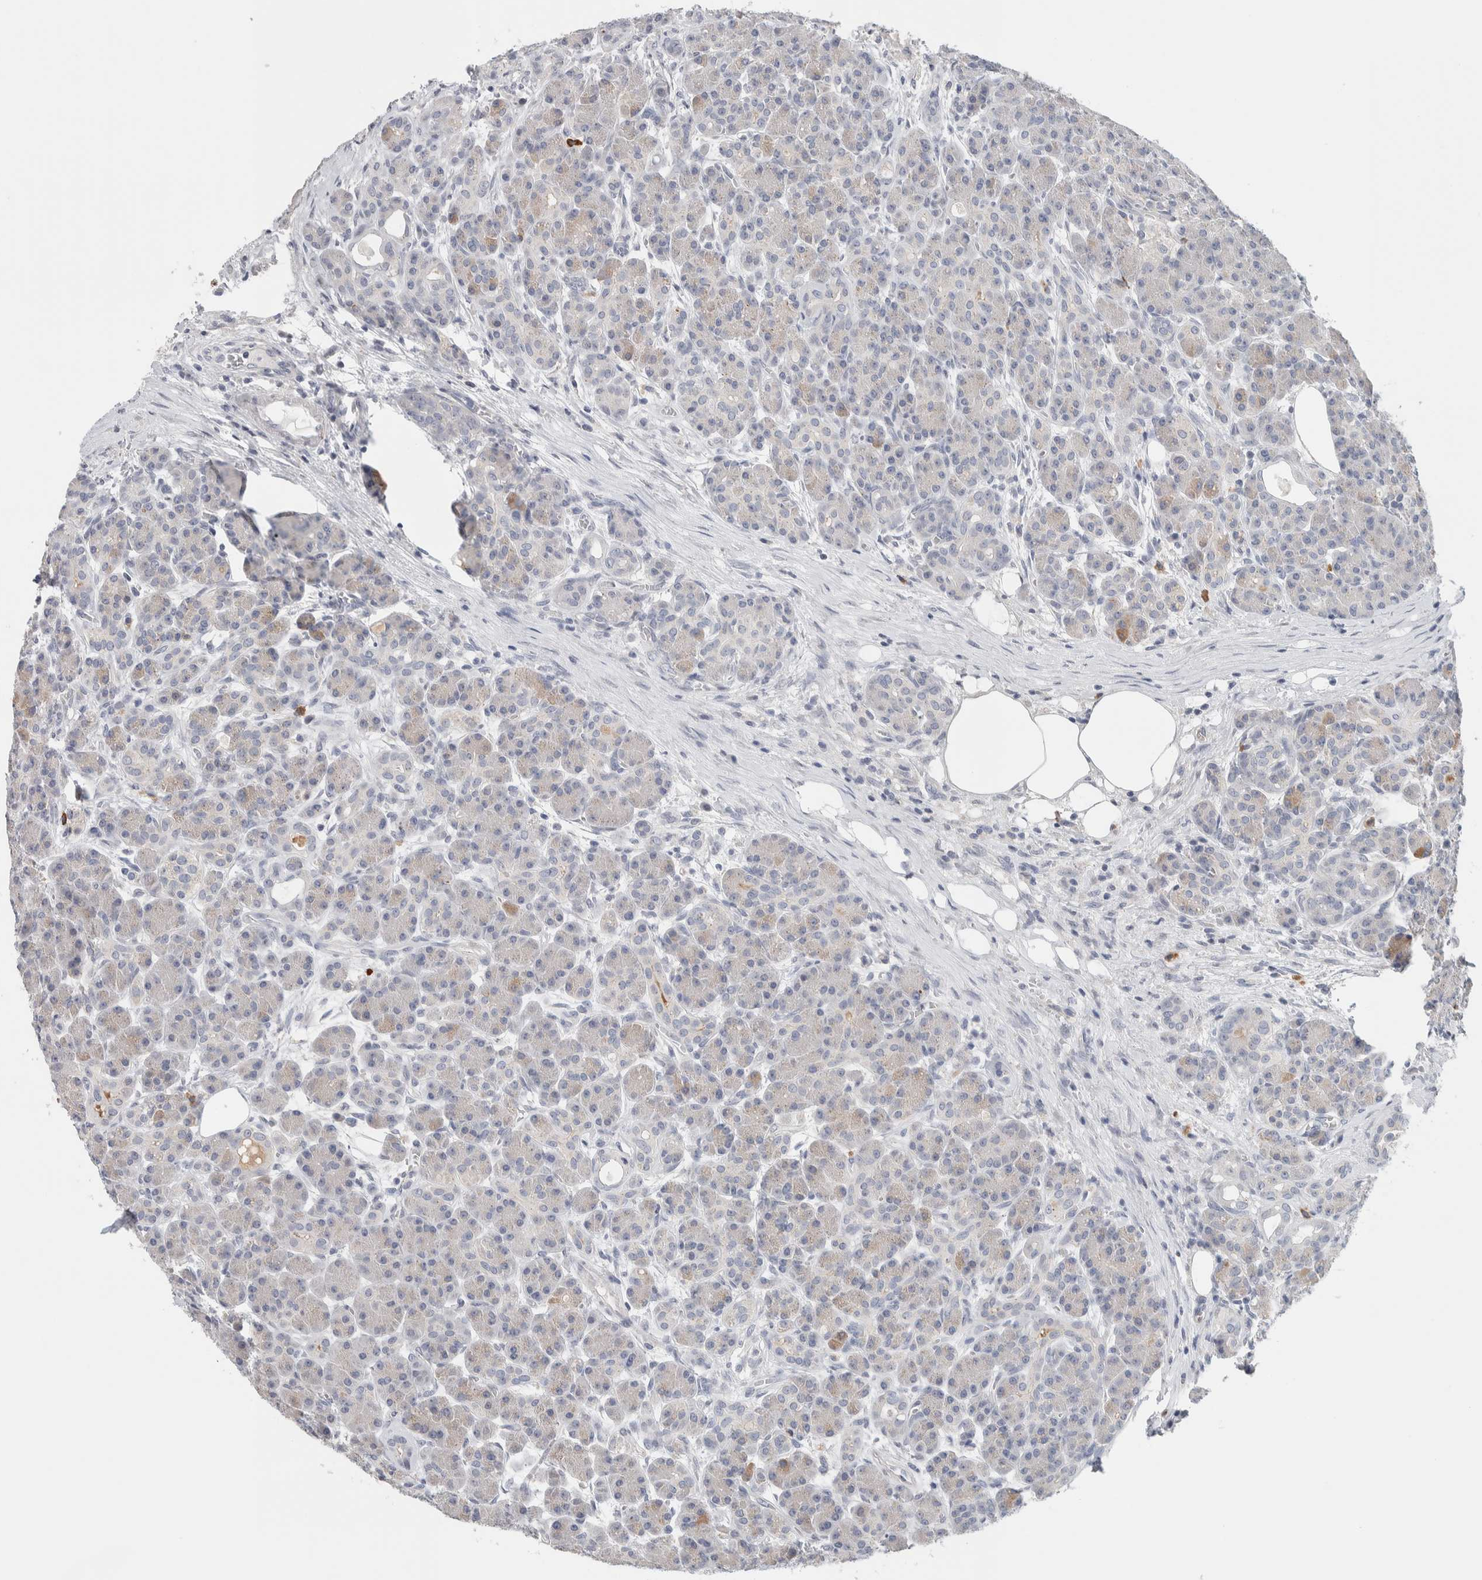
{"staining": {"intensity": "weak", "quantity": "<25%", "location": "cytoplasmic/membranous"}, "tissue": "pancreas", "cell_type": "Exocrine glandular cells", "image_type": "normal", "snomed": [{"axis": "morphology", "description": "Normal tissue, NOS"}, {"axis": "topography", "description": "Pancreas"}], "caption": "Pancreas stained for a protein using immunohistochemistry (IHC) displays no positivity exocrine glandular cells.", "gene": "SCN2A", "patient": {"sex": "male", "age": 63}}